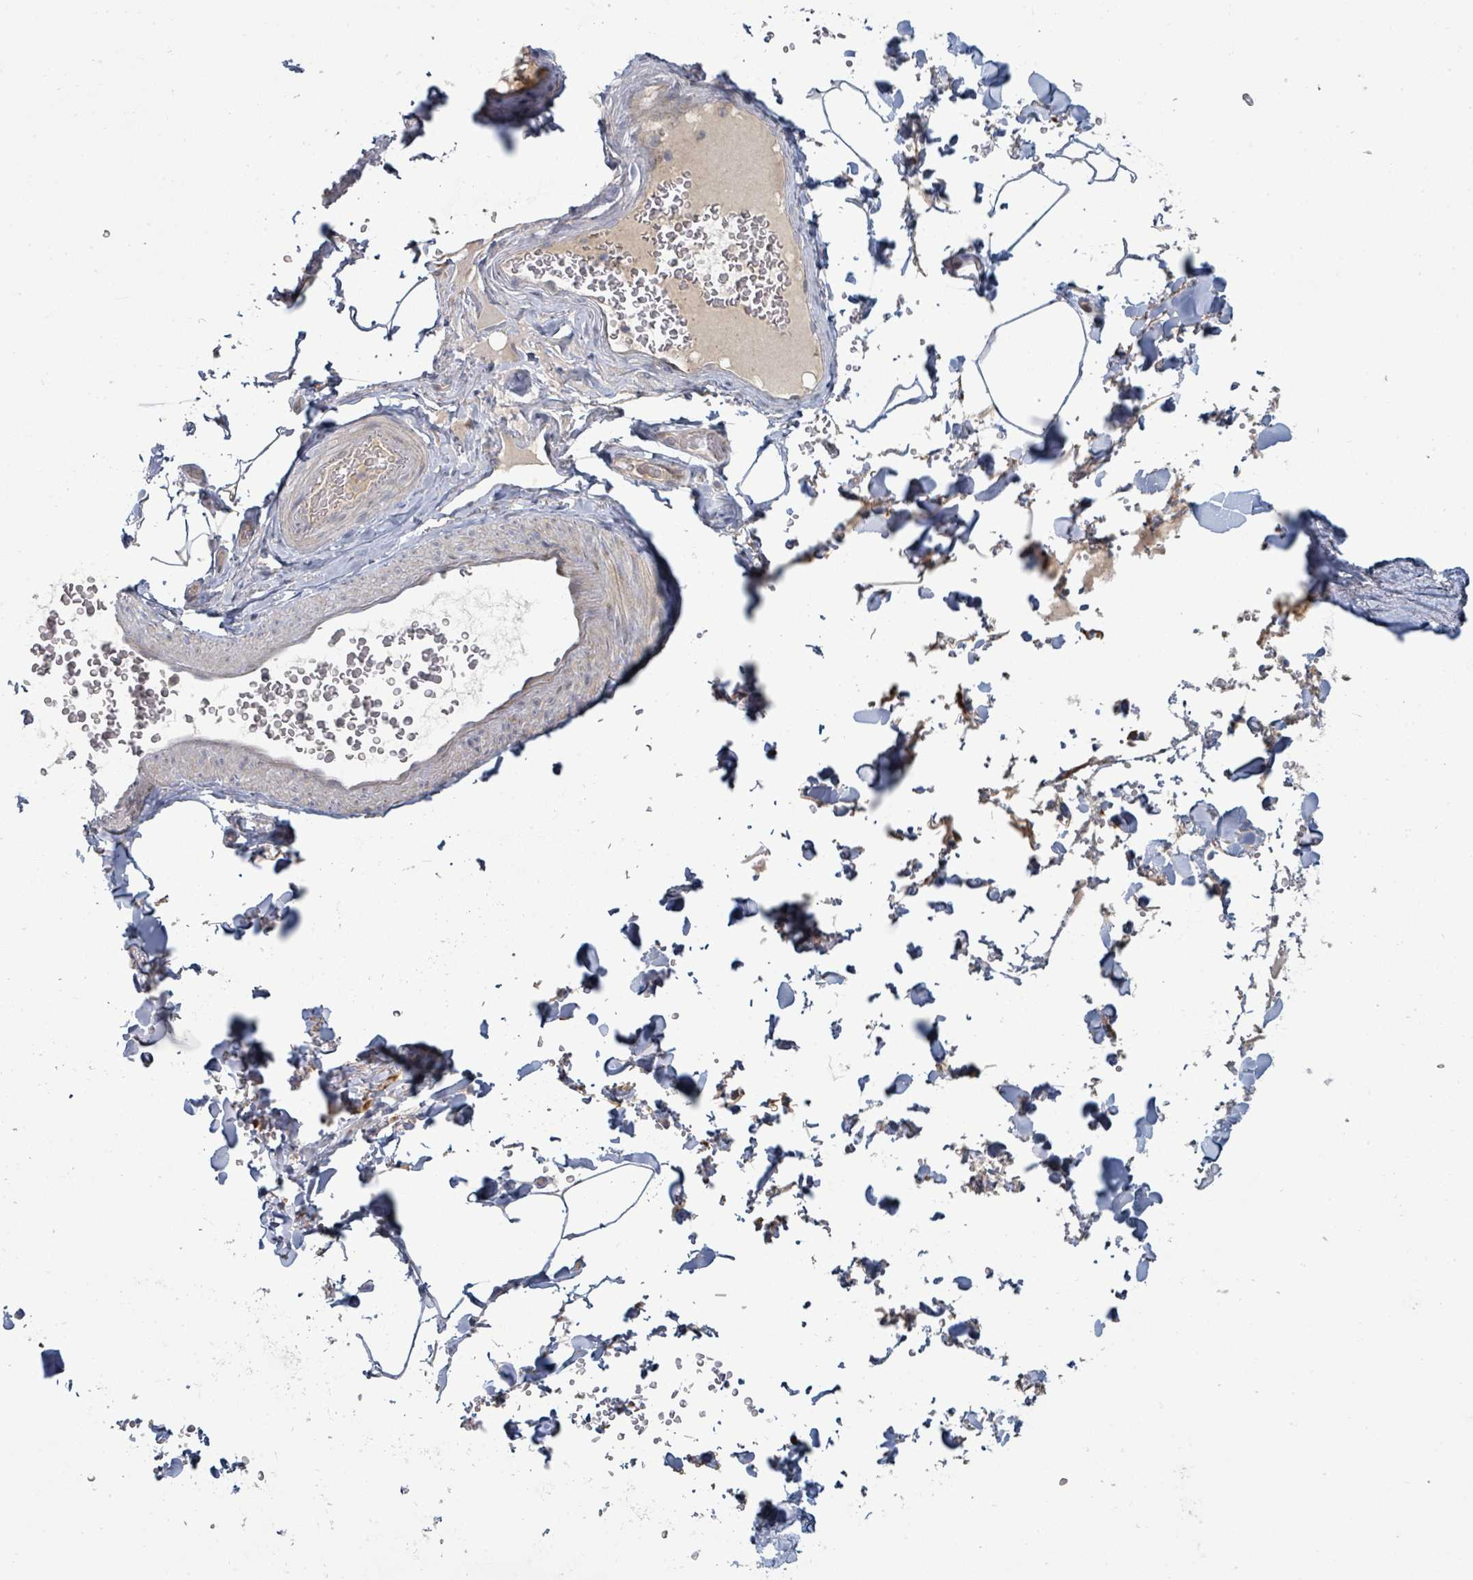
{"staining": {"intensity": "negative", "quantity": "none", "location": "none"}, "tissue": "adipose tissue", "cell_type": "Adipocytes", "image_type": "normal", "snomed": [{"axis": "morphology", "description": "Normal tissue, NOS"}, {"axis": "topography", "description": "Rectum"}, {"axis": "topography", "description": "Peripheral nerve tissue"}], "caption": "The photomicrograph reveals no staining of adipocytes in benign adipose tissue.", "gene": "COL5A3", "patient": {"sex": "female", "age": 69}}